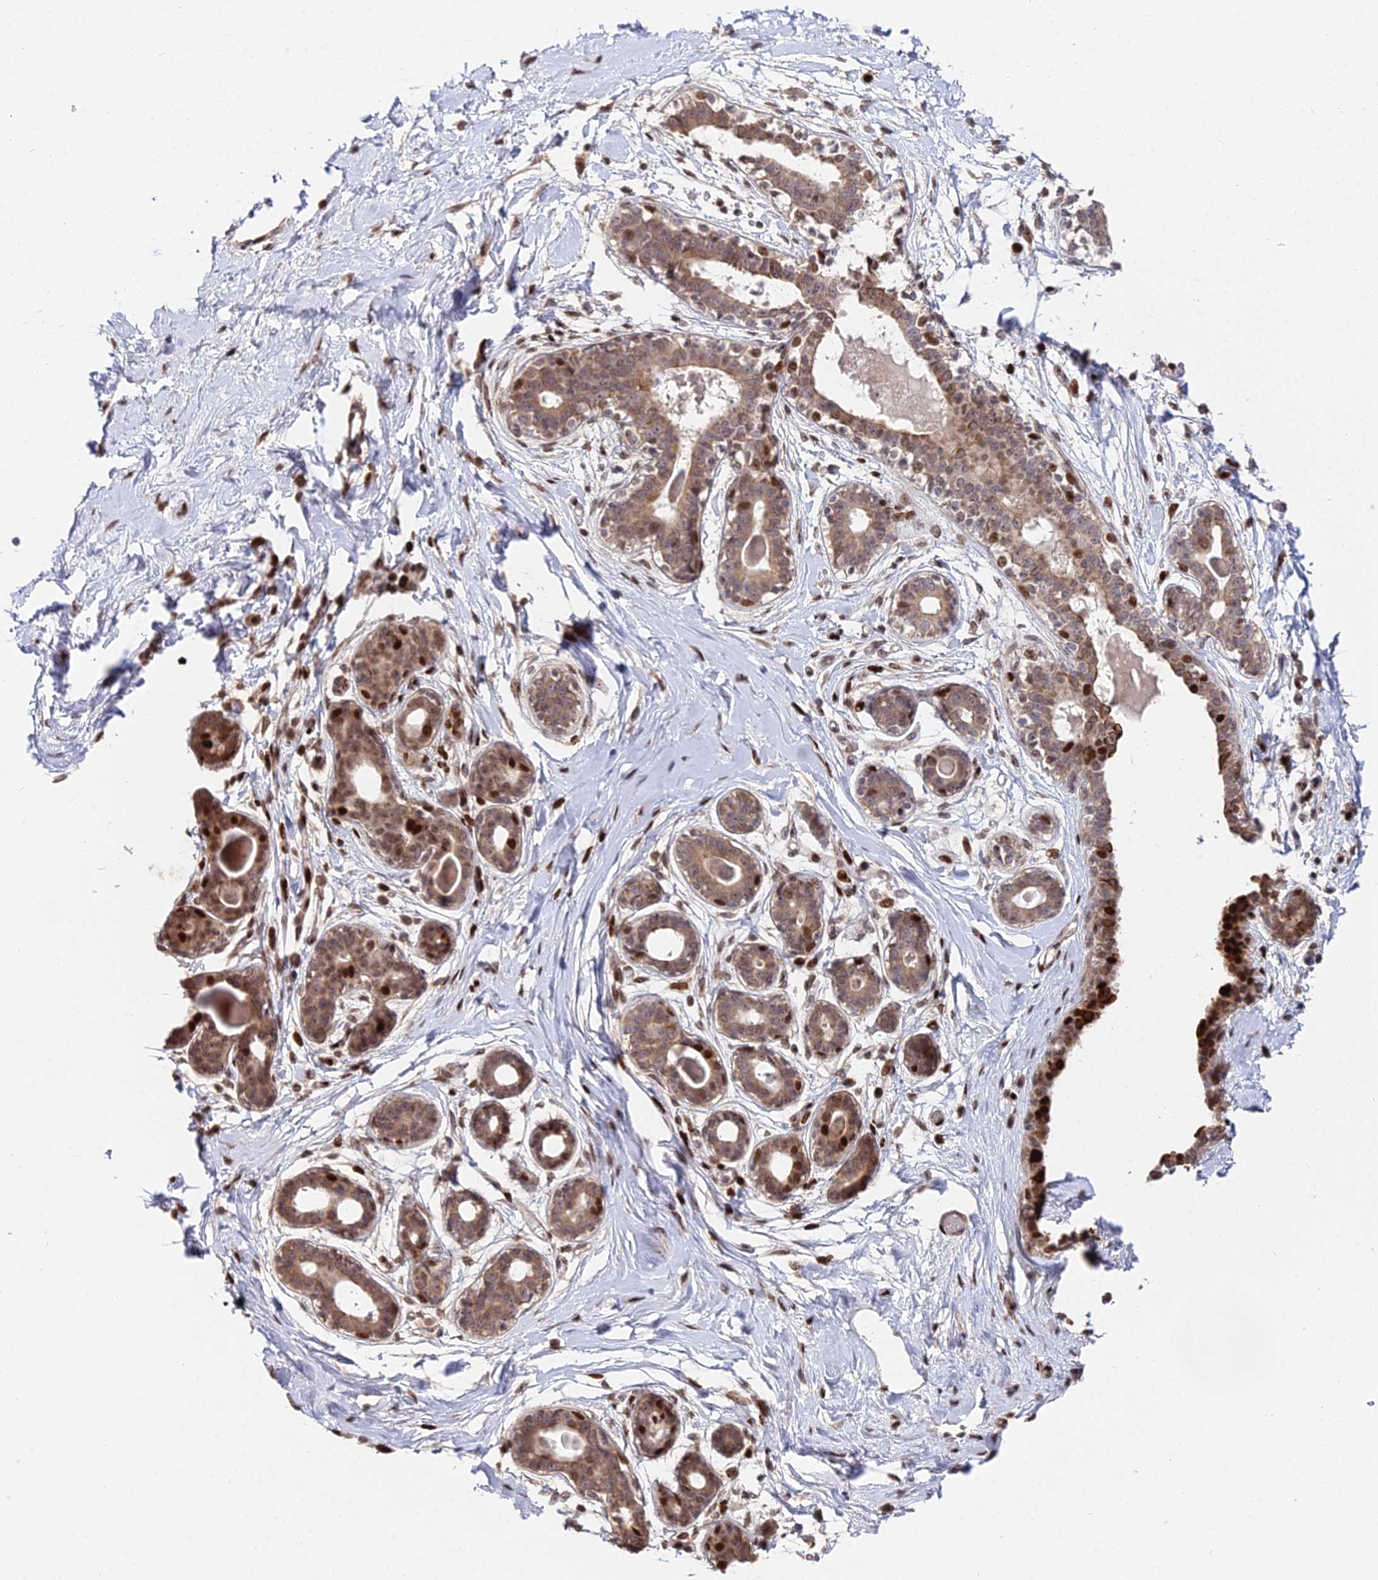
{"staining": {"intensity": "moderate", "quantity": ">75%", "location": "nuclear"}, "tissue": "breast", "cell_type": "Adipocytes", "image_type": "normal", "snomed": [{"axis": "morphology", "description": "Normal tissue, NOS"}, {"axis": "topography", "description": "Breast"}], "caption": "Immunohistochemistry (IHC) of unremarkable breast displays medium levels of moderate nuclear staining in about >75% of adipocytes.", "gene": "RBMS2", "patient": {"sex": "female", "age": 45}}